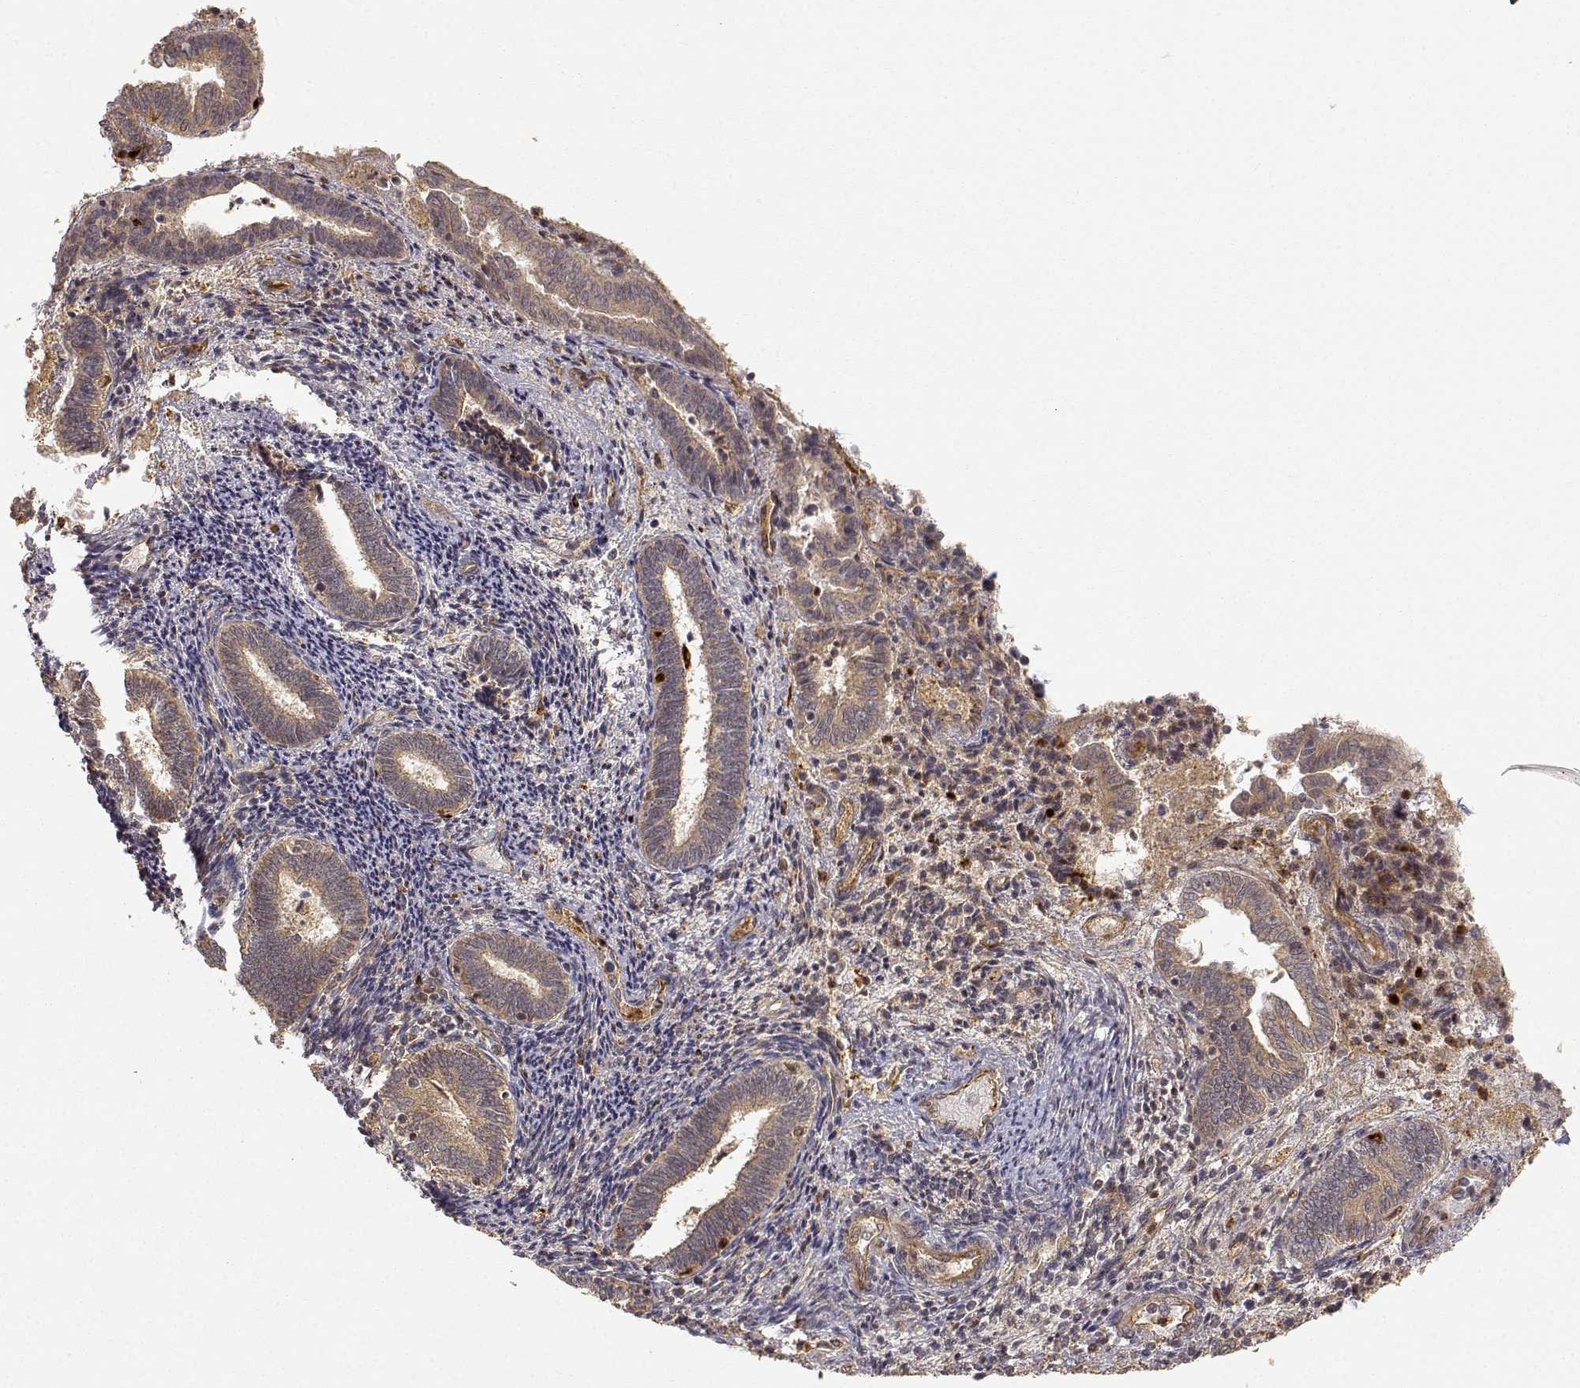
{"staining": {"intensity": "negative", "quantity": "none", "location": "none"}, "tissue": "endometrium", "cell_type": "Cells in endometrial stroma", "image_type": "normal", "snomed": [{"axis": "morphology", "description": "Normal tissue, NOS"}, {"axis": "topography", "description": "Endometrium"}], "caption": "An IHC micrograph of benign endometrium is shown. There is no staining in cells in endometrial stroma of endometrium.", "gene": "CDK5RAP2", "patient": {"sex": "female", "age": 42}}